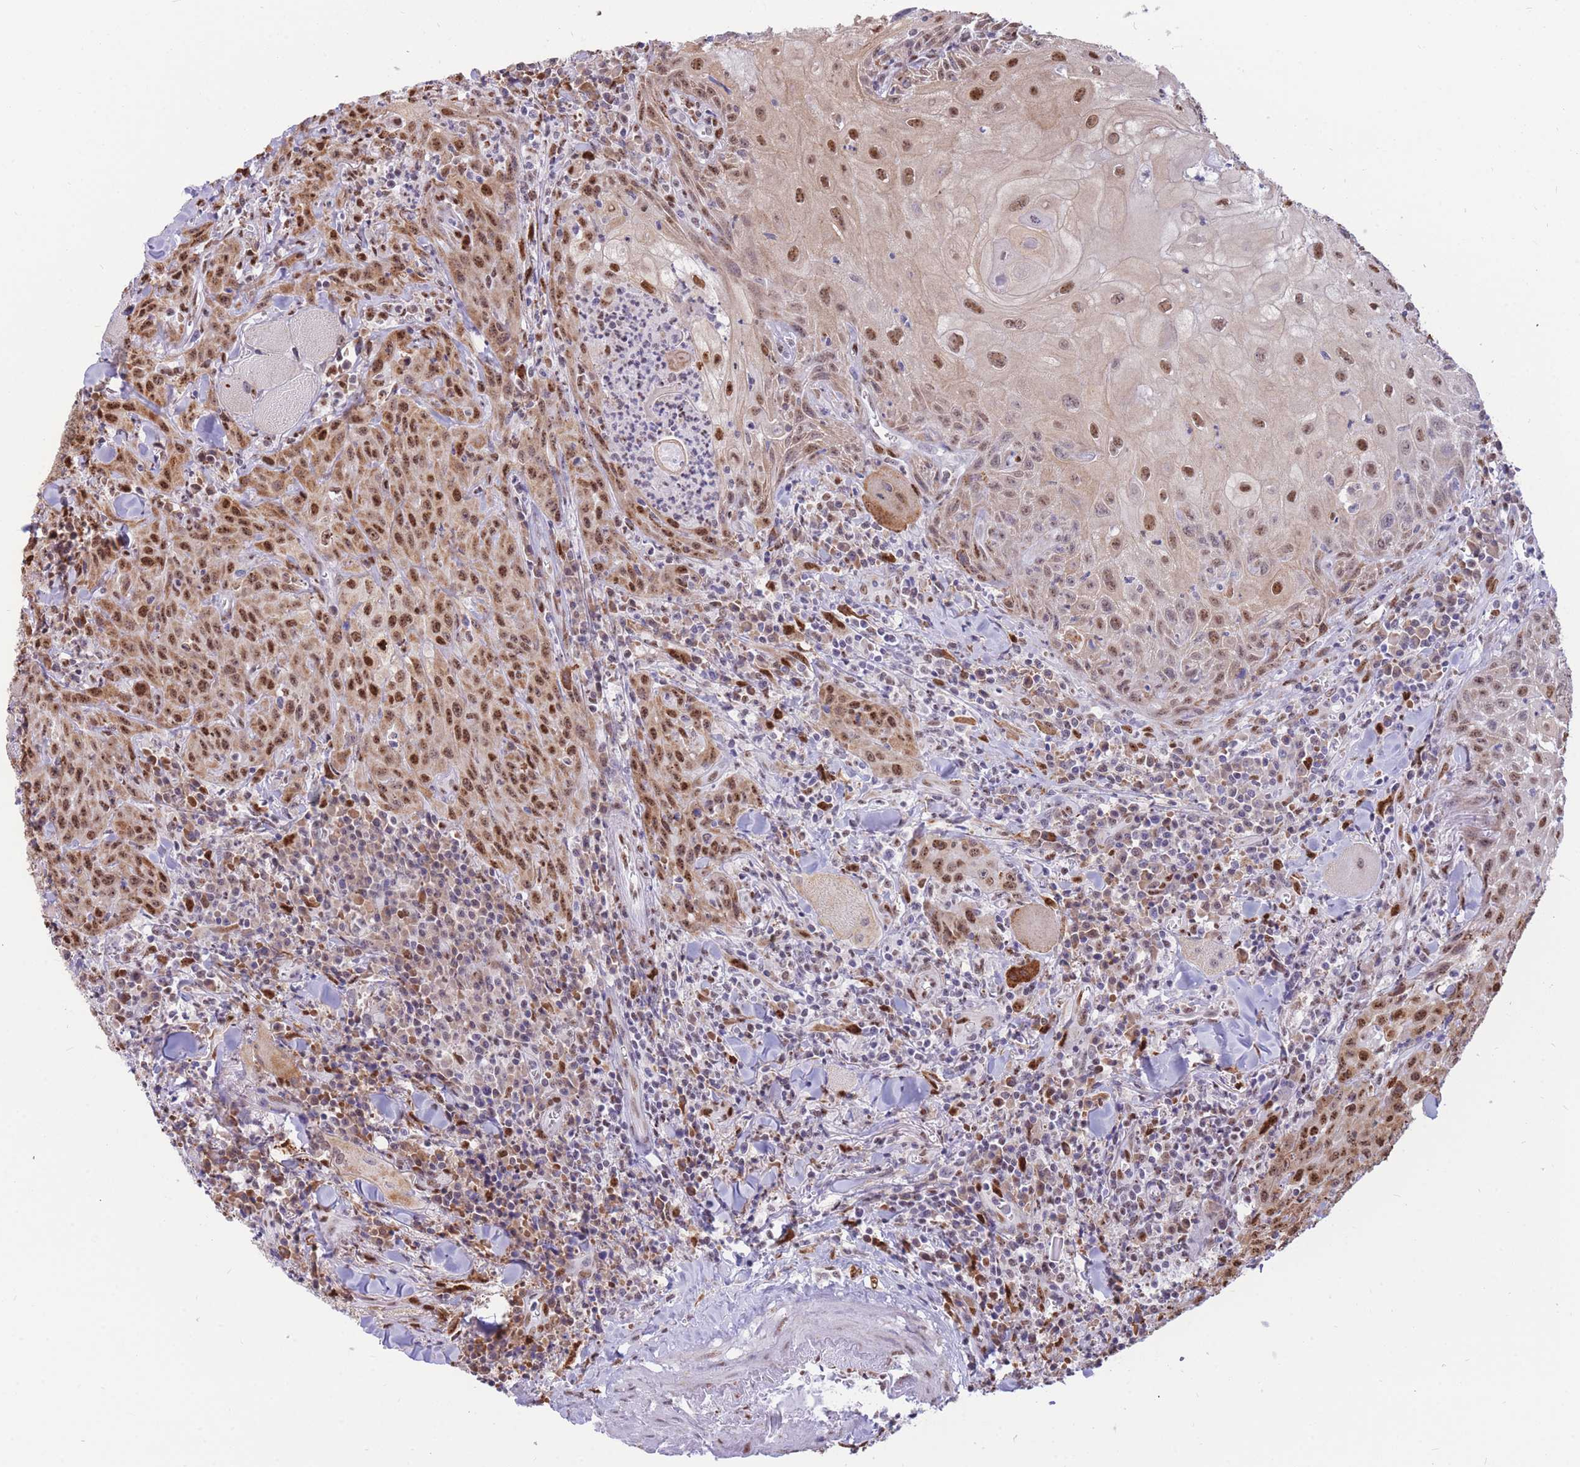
{"staining": {"intensity": "moderate", "quantity": ">75%", "location": "cytoplasmic/membranous,nuclear"}, "tissue": "head and neck cancer", "cell_type": "Tumor cells", "image_type": "cancer", "snomed": [{"axis": "morphology", "description": "Normal tissue, NOS"}, {"axis": "morphology", "description": "Squamous cell carcinoma, NOS"}, {"axis": "topography", "description": "Oral tissue"}, {"axis": "topography", "description": "Head-Neck"}], "caption": "An image of human head and neck cancer stained for a protein displays moderate cytoplasmic/membranous and nuclear brown staining in tumor cells. The protein is shown in brown color, while the nuclei are stained blue.", "gene": "FAM153A", "patient": {"sex": "female", "age": 70}}